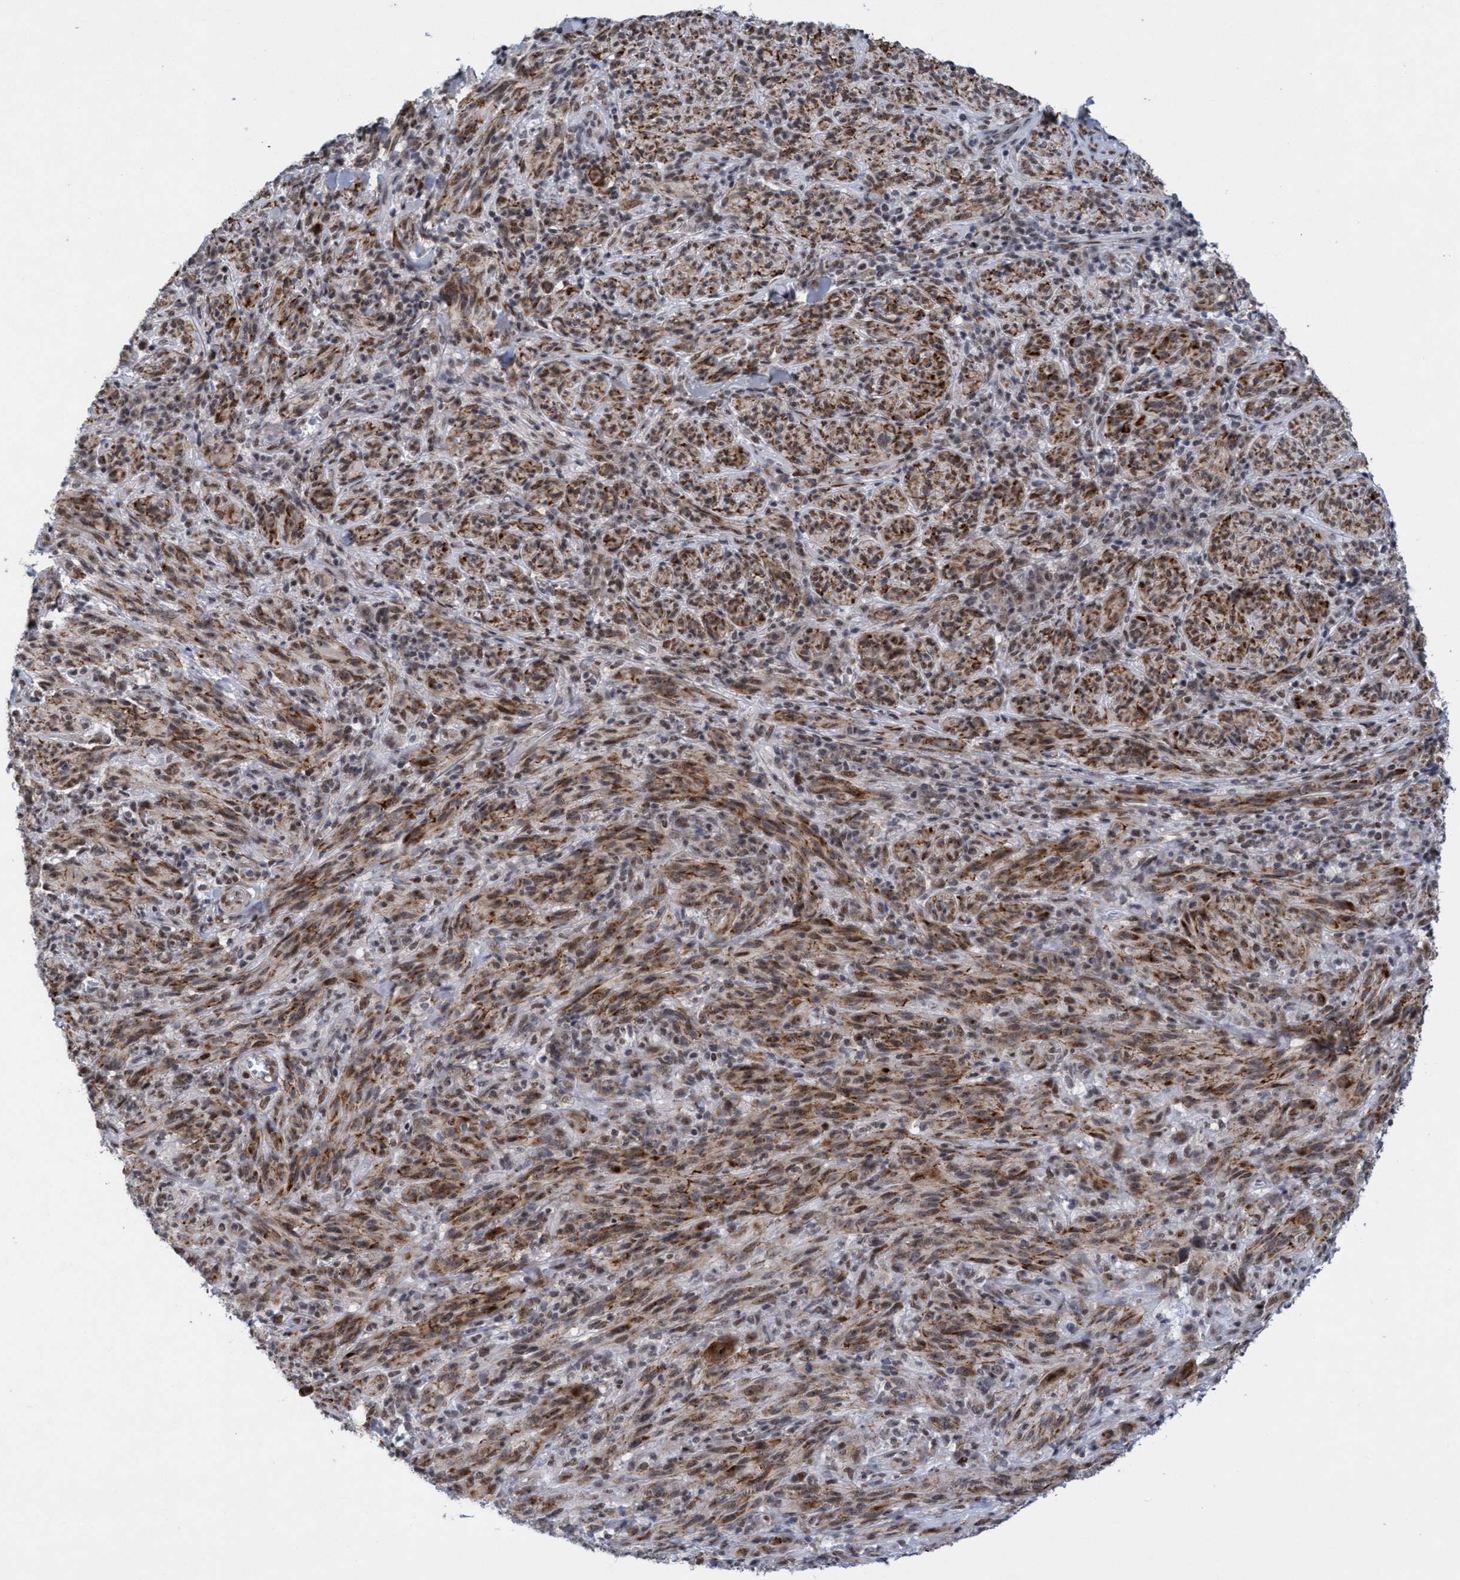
{"staining": {"intensity": "moderate", "quantity": ">75%", "location": "cytoplasmic/membranous,nuclear"}, "tissue": "melanoma", "cell_type": "Tumor cells", "image_type": "cancer", "snomed": [{"axis": "morphology", "description": "Malignant melanoma, NOS"}, {"axis": "topography", "description": "Skin of head"}], "caption": "Protein expression analysis of malignant melanoma shows moderate cytoplasmic/membranous and nuclear staining in approximately >75% of tumor cells.", "gene": "GLT6D1", "patient": {"sex": "male", "age": 96}}